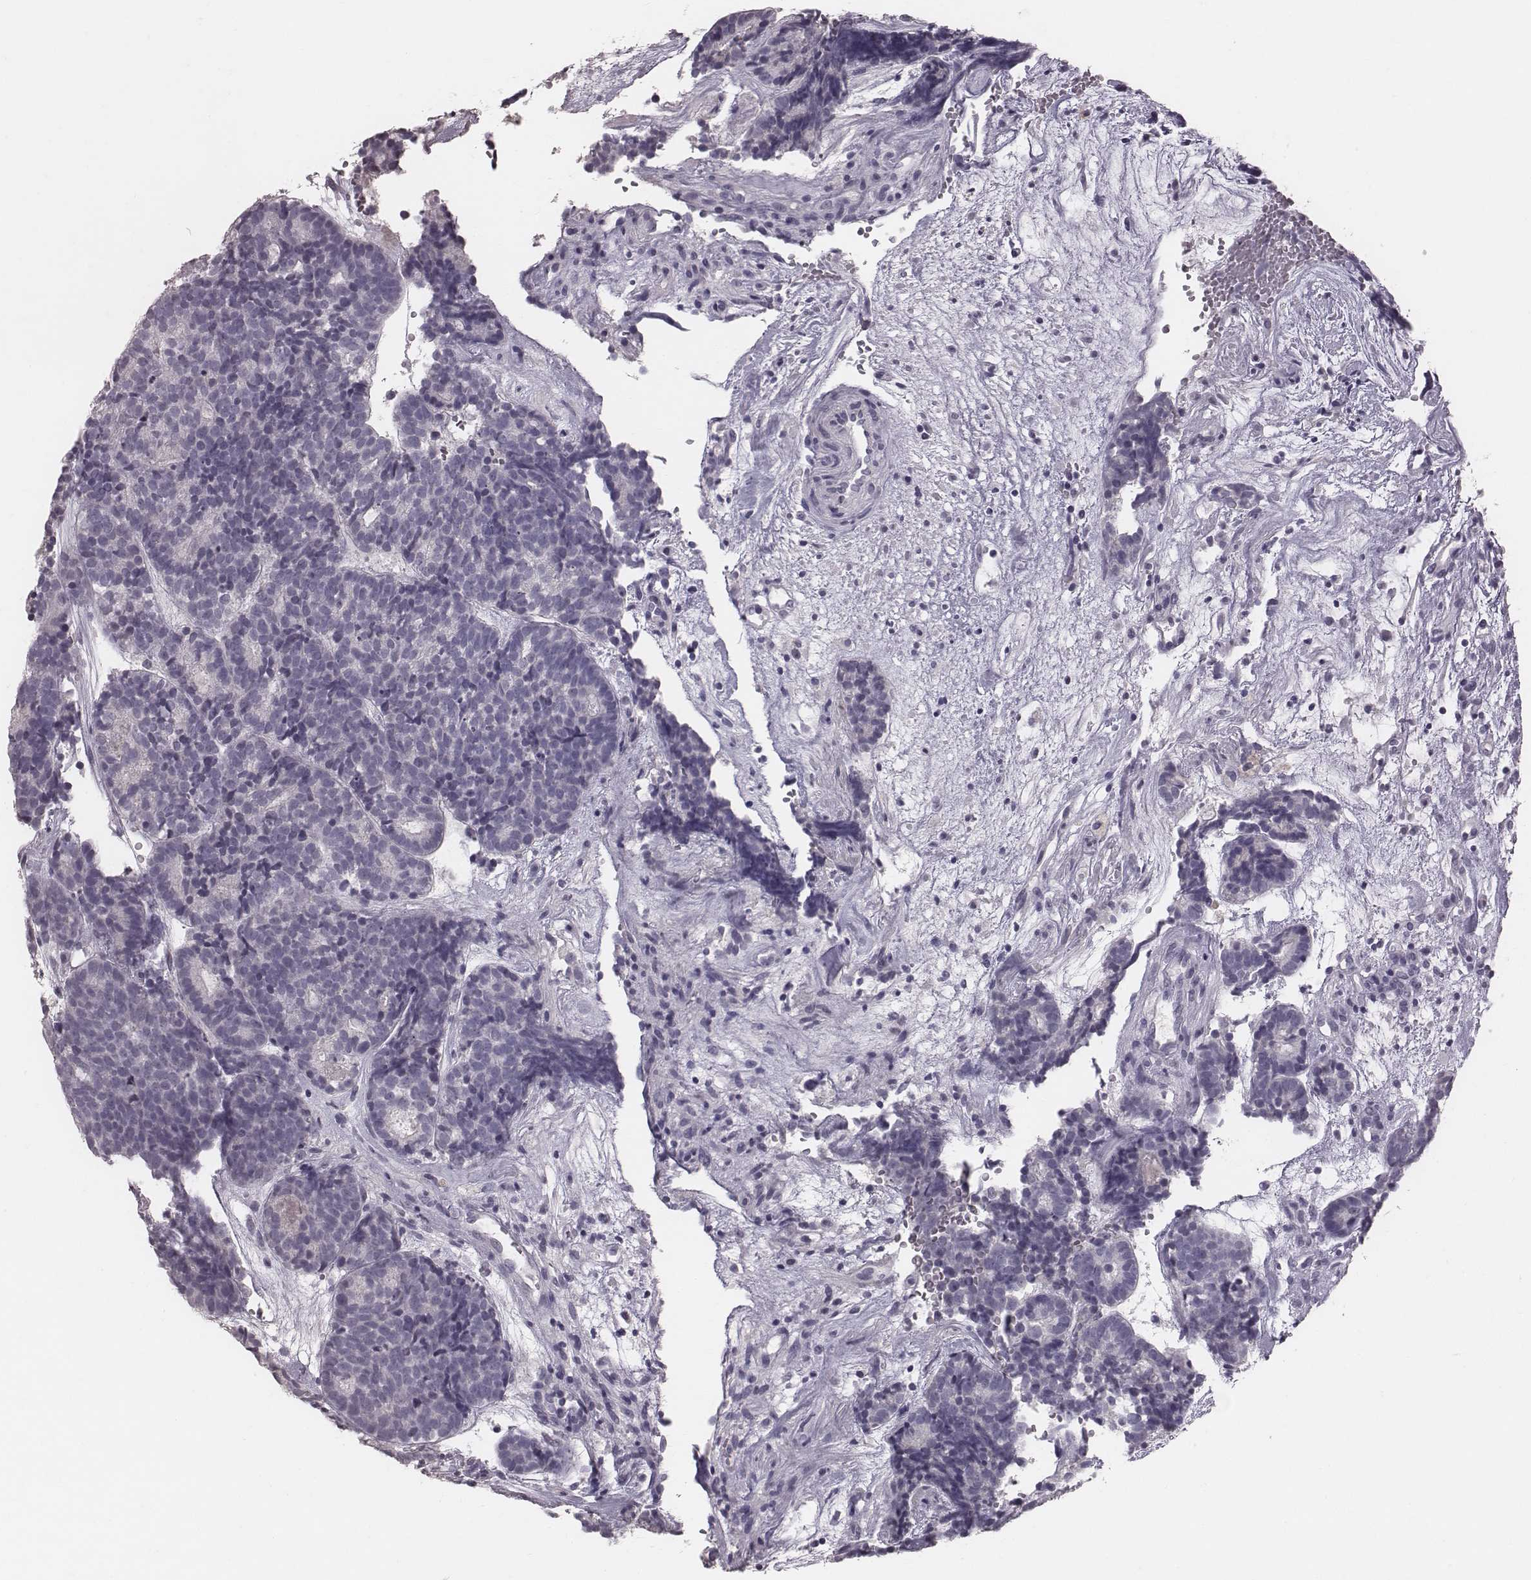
{"staining": {"intensity": "negative", "quantity": "none", "location": "none"}, "tissue": "head and neck cancer", "cell_type": "Tumor cells", "image_type": "cancer", "snomed": [{"axis": "morphology", "description": "Adenocarcinoma, NOS"}, {"axis": "topography", "description": "Head-Neck"}], "caption": "A high-resolution micrograph shows immunohistochemistry staining of head and neck adenocarcinoma, which demonstrates no significant positivity in tumor cells.", "gene": "CFTR", "patient": {"sex": "female", "age": 81}}